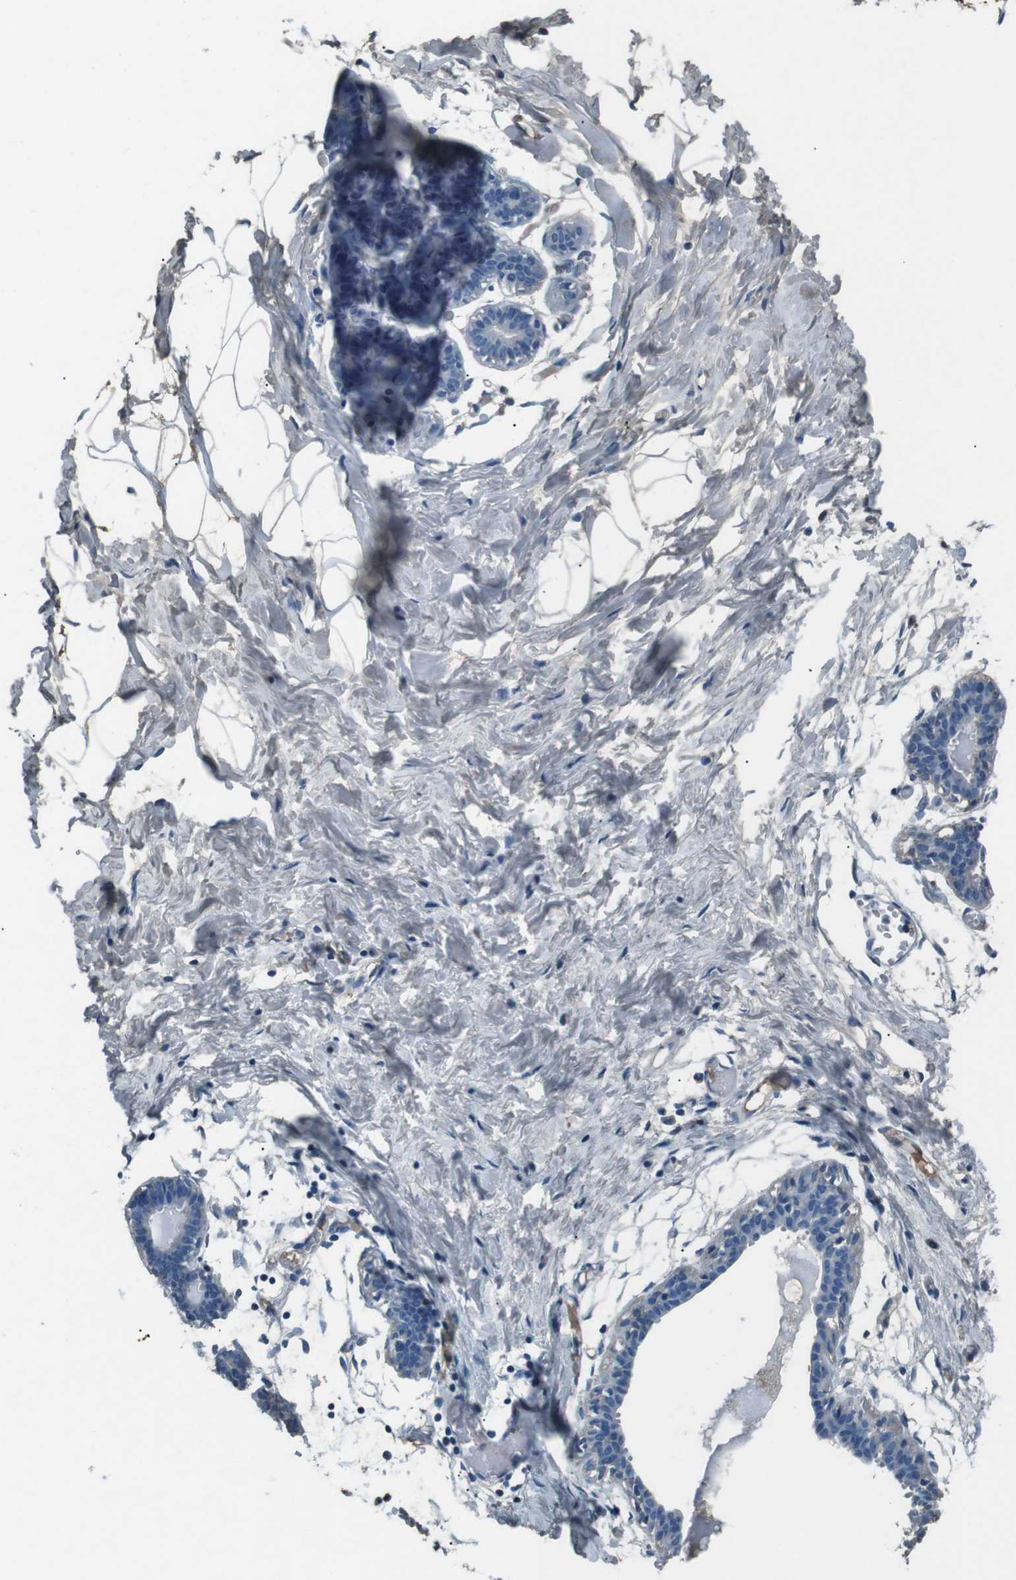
{"staining": {"intensity": "negative", "quantity": "none", "location": "none"}, "tissue": "breast", "cell_type": "Adipocytes", "image_type": "normal", "snomed": [{"axis": "morphology", "description": "Normal tissue, NOS"}, {"axis": "topography", "description": "Breast"}], "caption": "DAB immunohistochemical staining of benign breast exhibits no significant positivity in adipocytes. The staining was performed using DAB (3,3'-diaminobenzidine) to visualize the protein expression in brown, while the nuclei were stained in blue with hematoxylin (Magnification: 20x).", "gene": "LEP", "patient": {"sex": "female", "age": 27}}